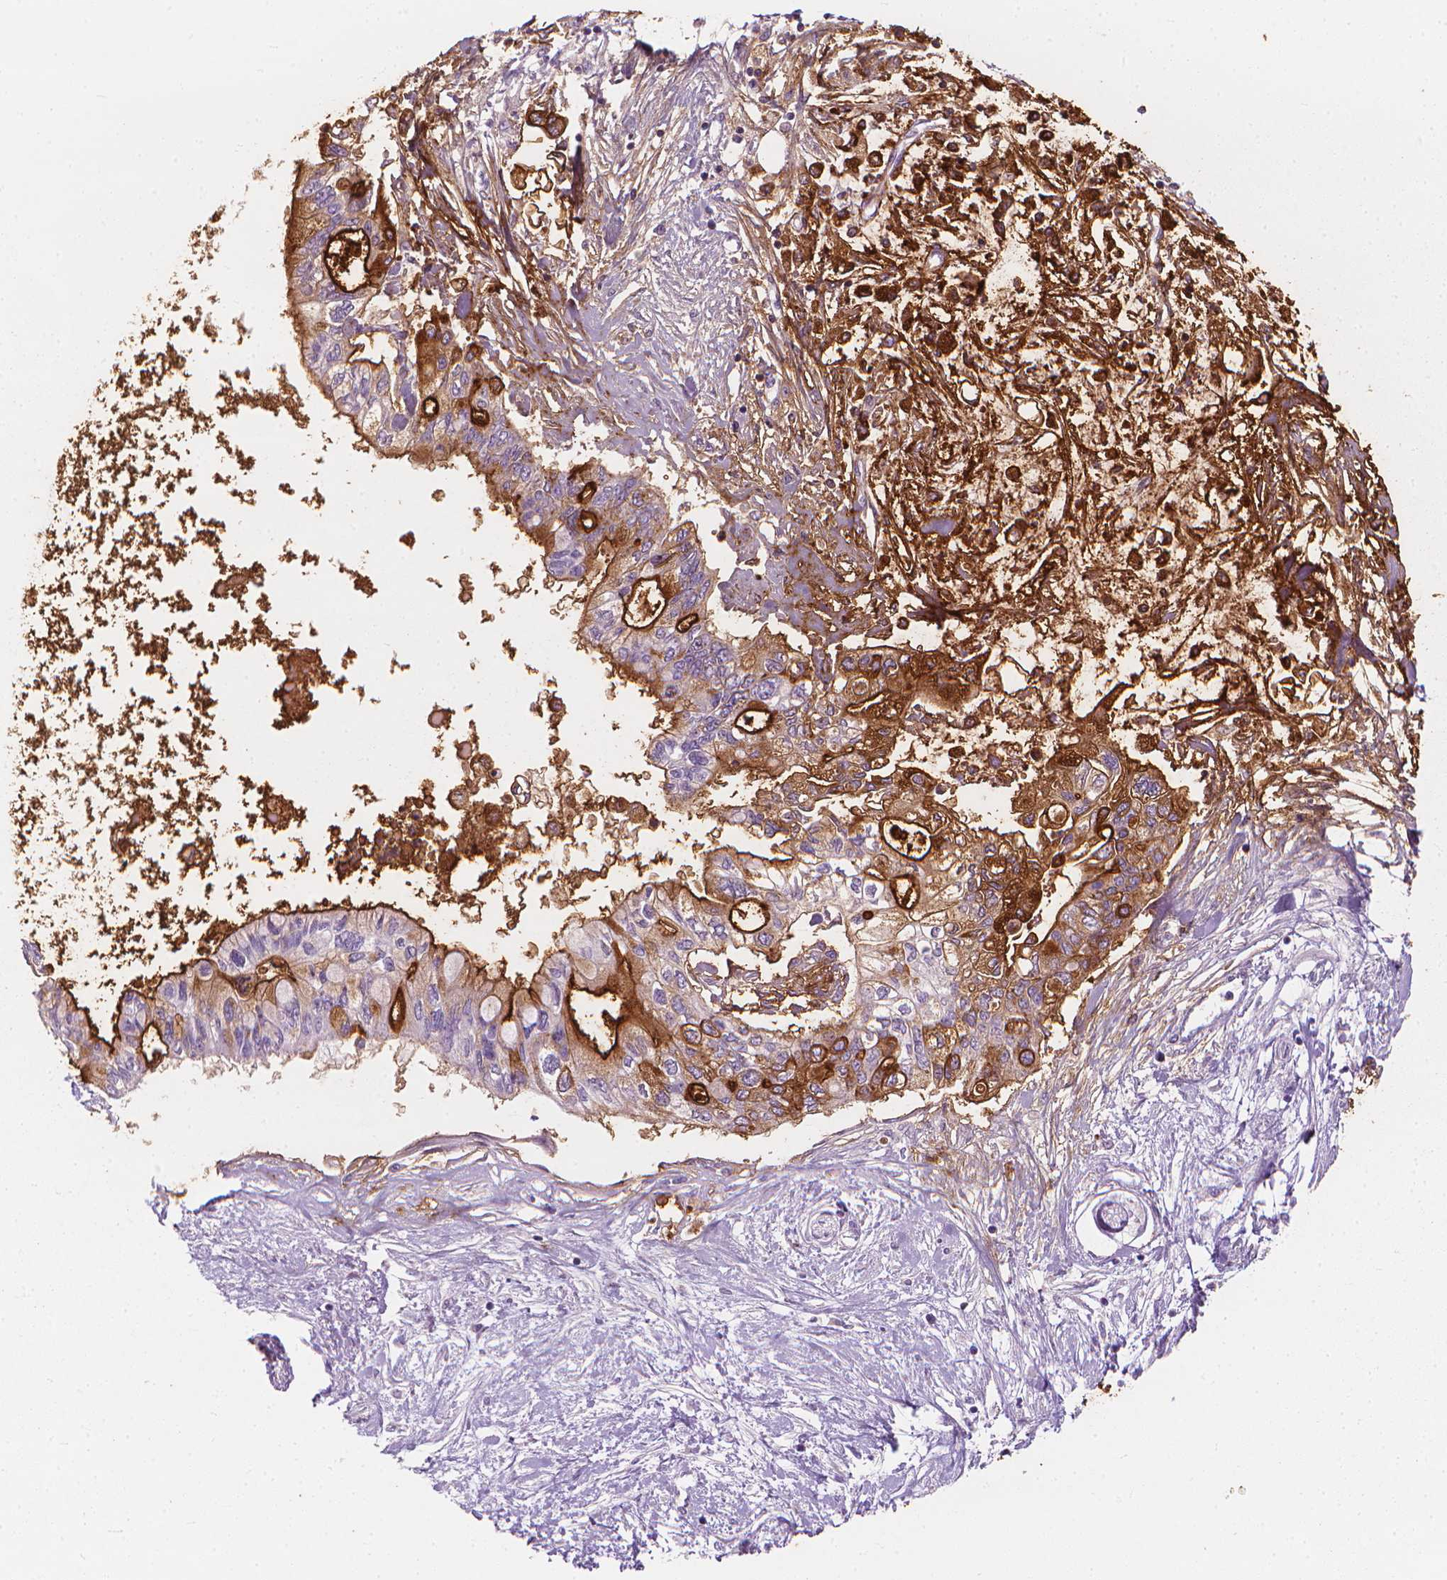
{"staining": {"intensity": "strong", "quantity": "<25%", "location": "cytoplasmic/membranous"}, "tissue": "pancreatic cancer", "cell_type": "Tumor cells", "image_type": "cancer", "snomed": [{"axis": "morphology", "description": "Adenocarcinoma, NOS"}, {"axis": "topography", "description": "Pancreas"}], "caption": "The histopathology image demonstrates staining of pancreatic cancer, revealing strong cytoplasmic/membranous protein staining (brown color) within tumor cells. The protein of interest is shown in brown color, while the nuclei are stained blue.", "gene": "GPRC5A", "patient": {"sex": "female", "age": 77}}